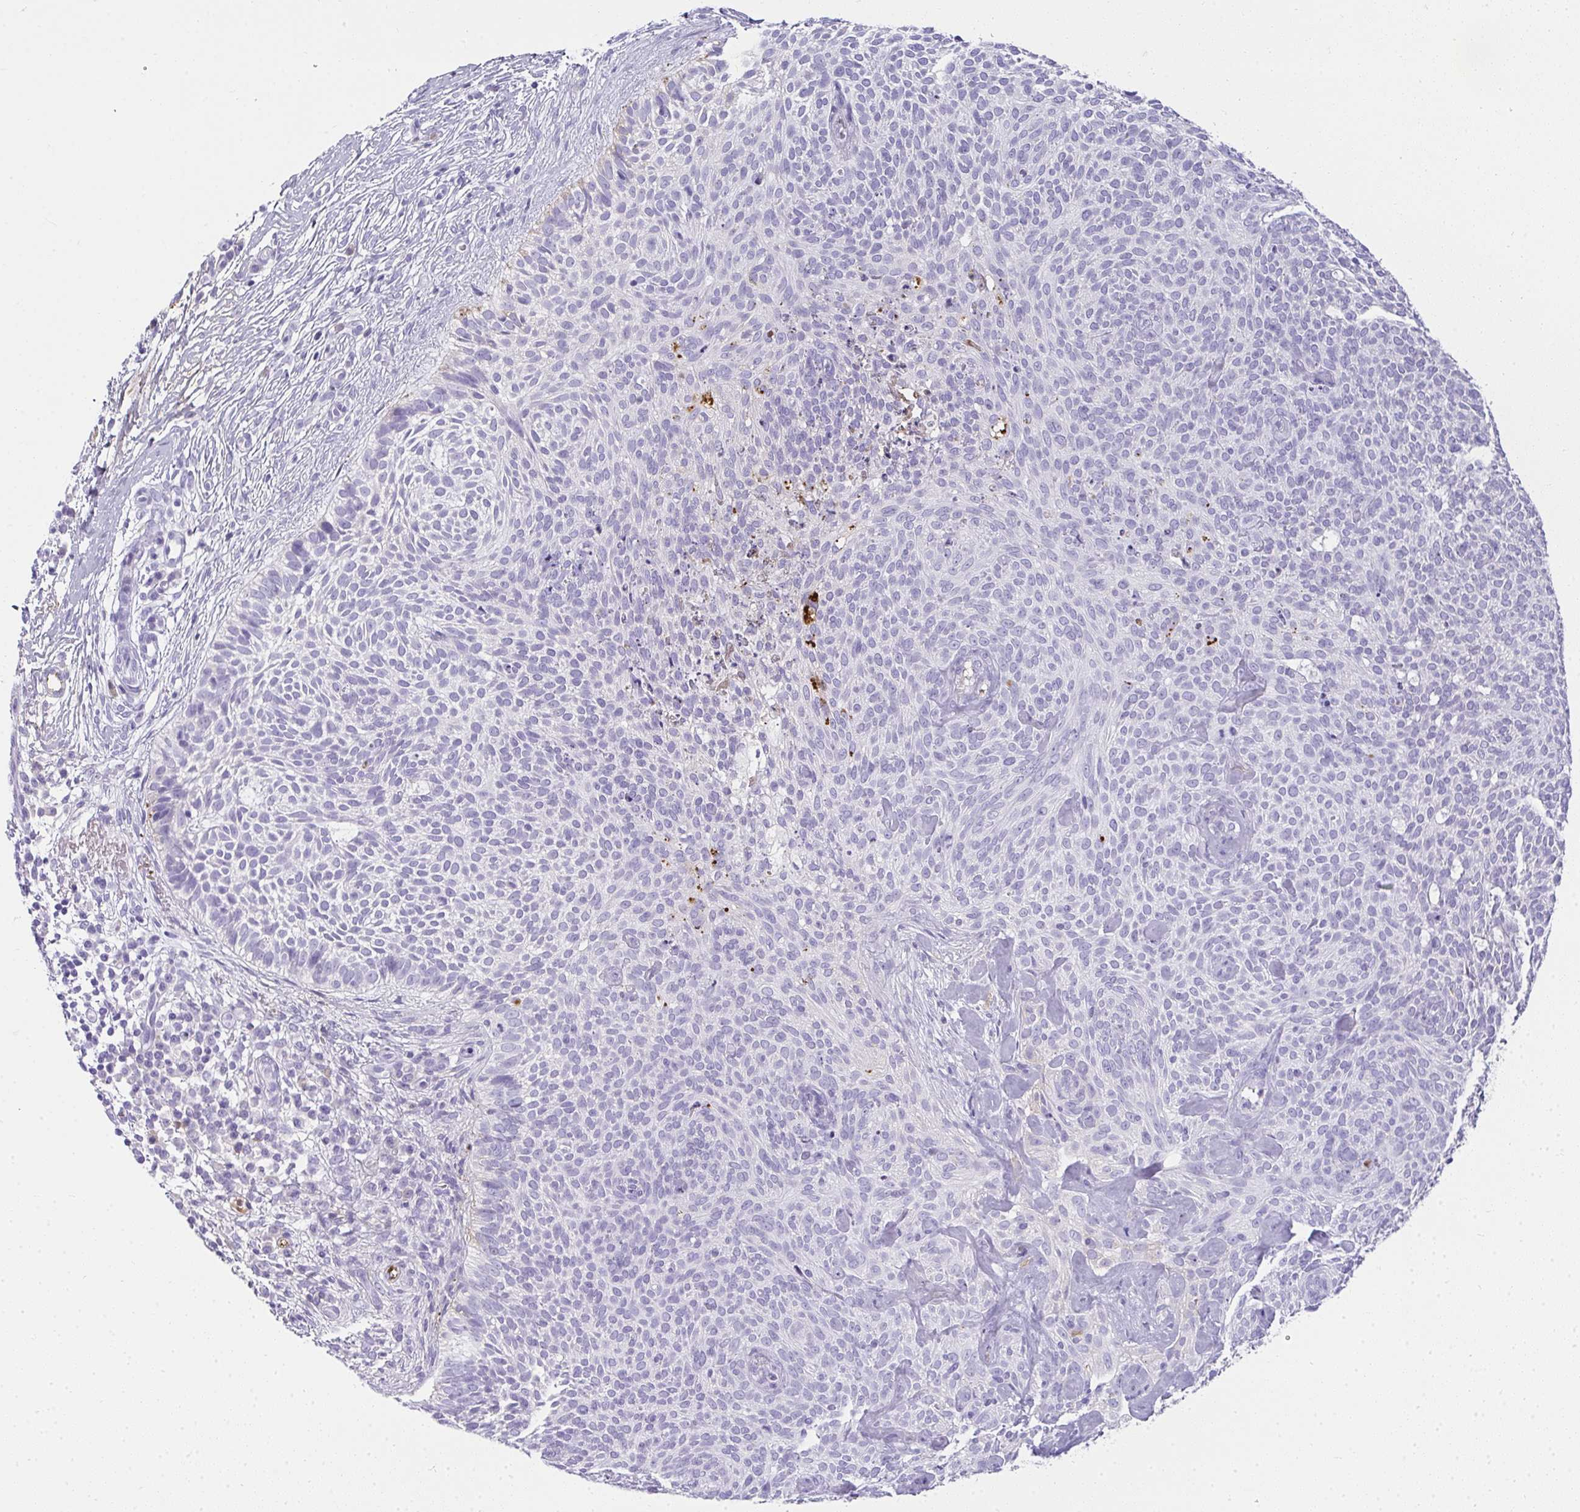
{"staining": {"intensity": "negative", "quantity": "none", "location": "none"}, "tissue": "skin cancer", "cell_type": "Tumor cells", "image_type": "cancer", "snomed": [{"axis": "morphology", "description": "Basal cell carcinoma"}, {"axis": "topography", "description": "Skin"}, {"axis": "topography", "description": "Skin of face"}], "caption": "An image of skin cancer (basal cell carcinoma) stained for a protein demonstrates no brown staining in tumor cells.", "gene": "ZSWIM3", "patient": {"sex": "female", "age": 82}}